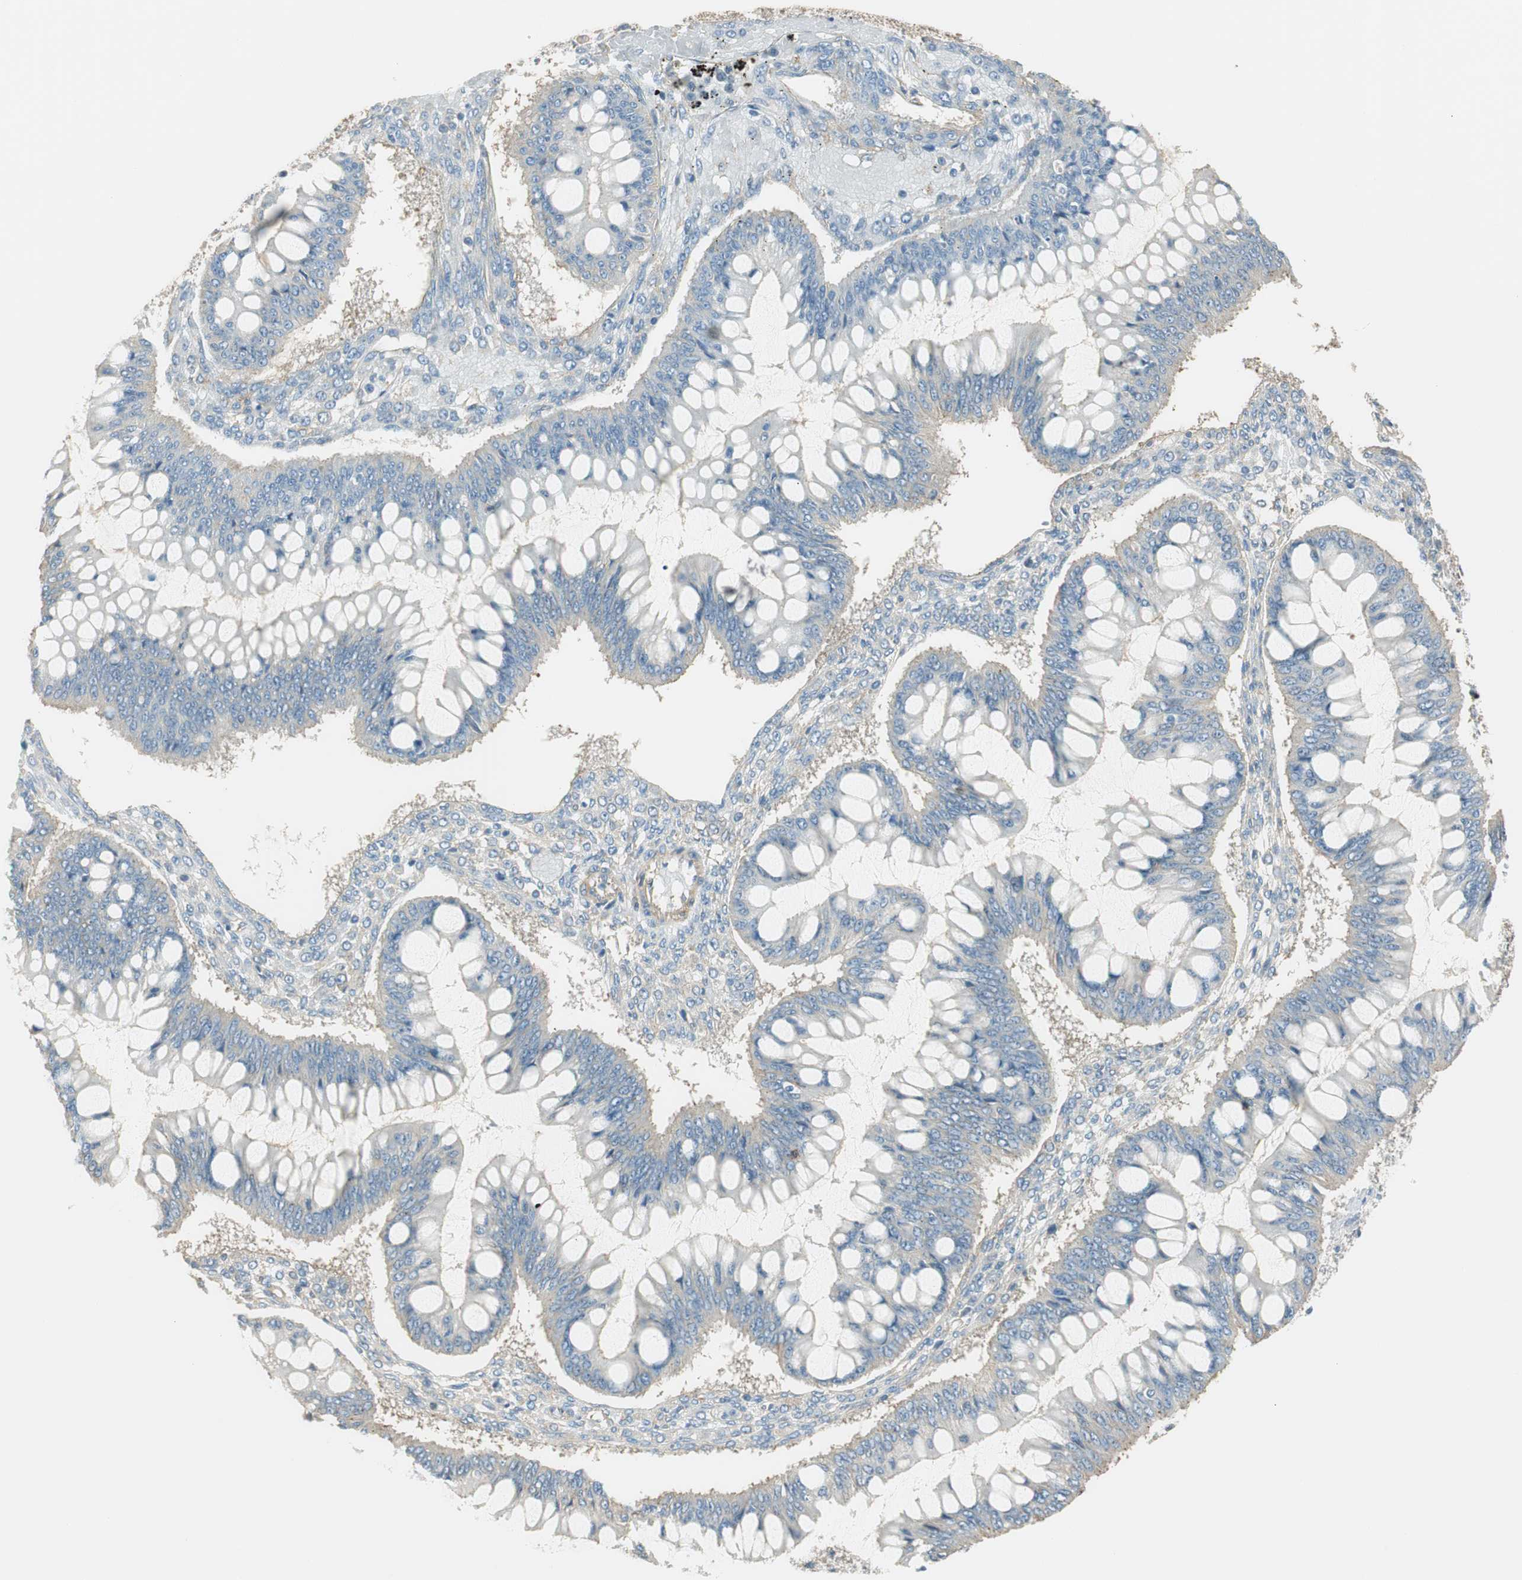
{"staining": {"intensity": "weak", "quantity": "<25%", "location": "cytoplasmic/membranous"}, "tissue": "ovarian cancer", "cell_type": "Tumor cells", "image_type": "cancer", "snomed": [{"axis": "morphology", "description": "Cystadenocarcinoma, mucinous, NOS"}, {"axis": "topography", "description": "Ovary"}], "caption": "A high-resolution micrograph shows immunohistochemistry (IHC) staining of ovarian cancer (mucinous cystadenocarcinoma), which reveals no significant positivity in tumor cells.", "gene": "PI4K2B", "patient": {"sex": "female", "age": 73}}